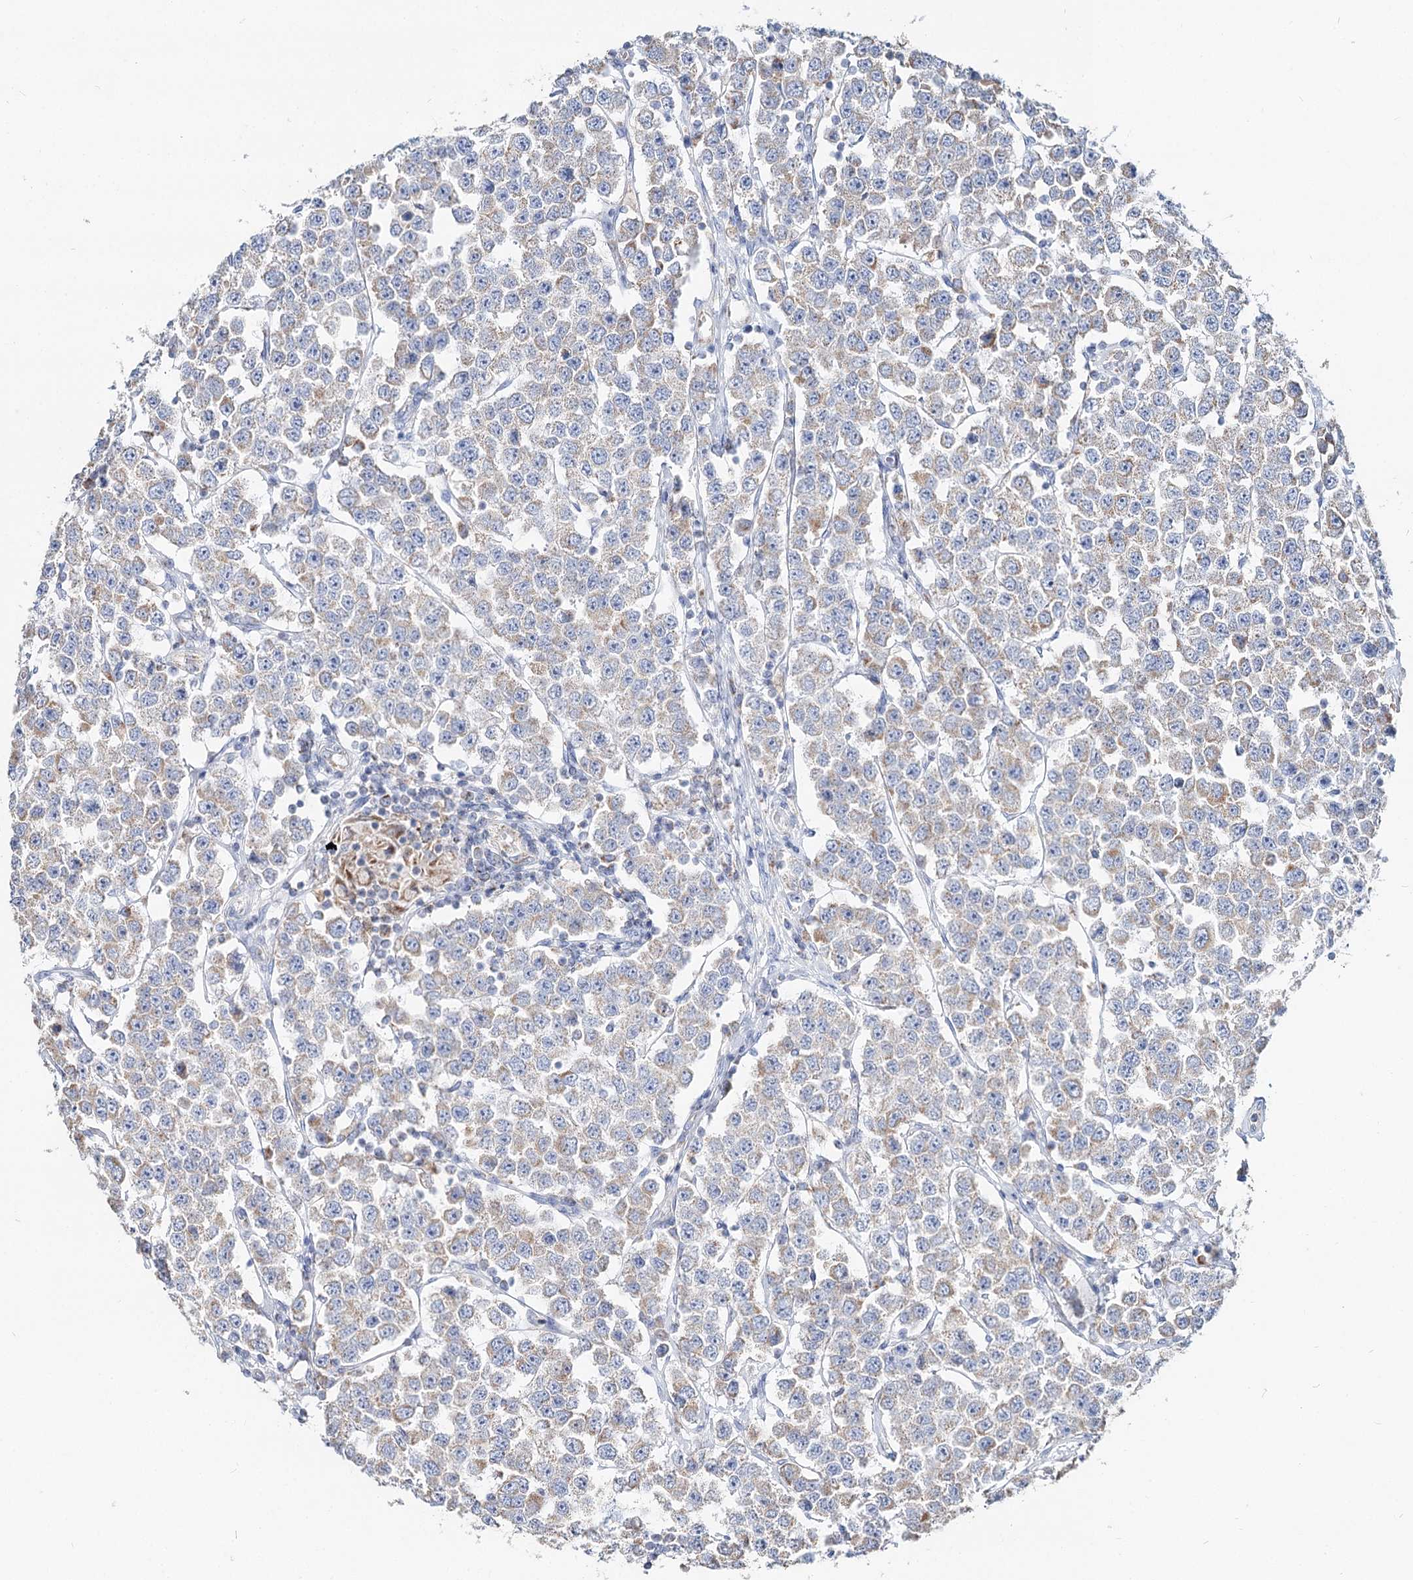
{"staining": {"intensity": "weak", "quantity": ">75%", "location": "cytoplasmic/membranous"}, "tissue": "testis cancer", "cell_type": "Tumor cells", "image_type": "cancer", "snomed": [{"axis": "morphology", "description": "Seminoma, NOS"}, {"axis": "topography", "description": "Testis"}], "caption": "Immunohistochemistry (IHC) (DAB (3,3'-diaminobenzidine)) staining of seminoma (testis) shows weak cytoplasmic/membranous protein expression in approximately >75% of tumor cells.", "gene": "MCCC2", "patient": {"sex": "male", "age": 28}}